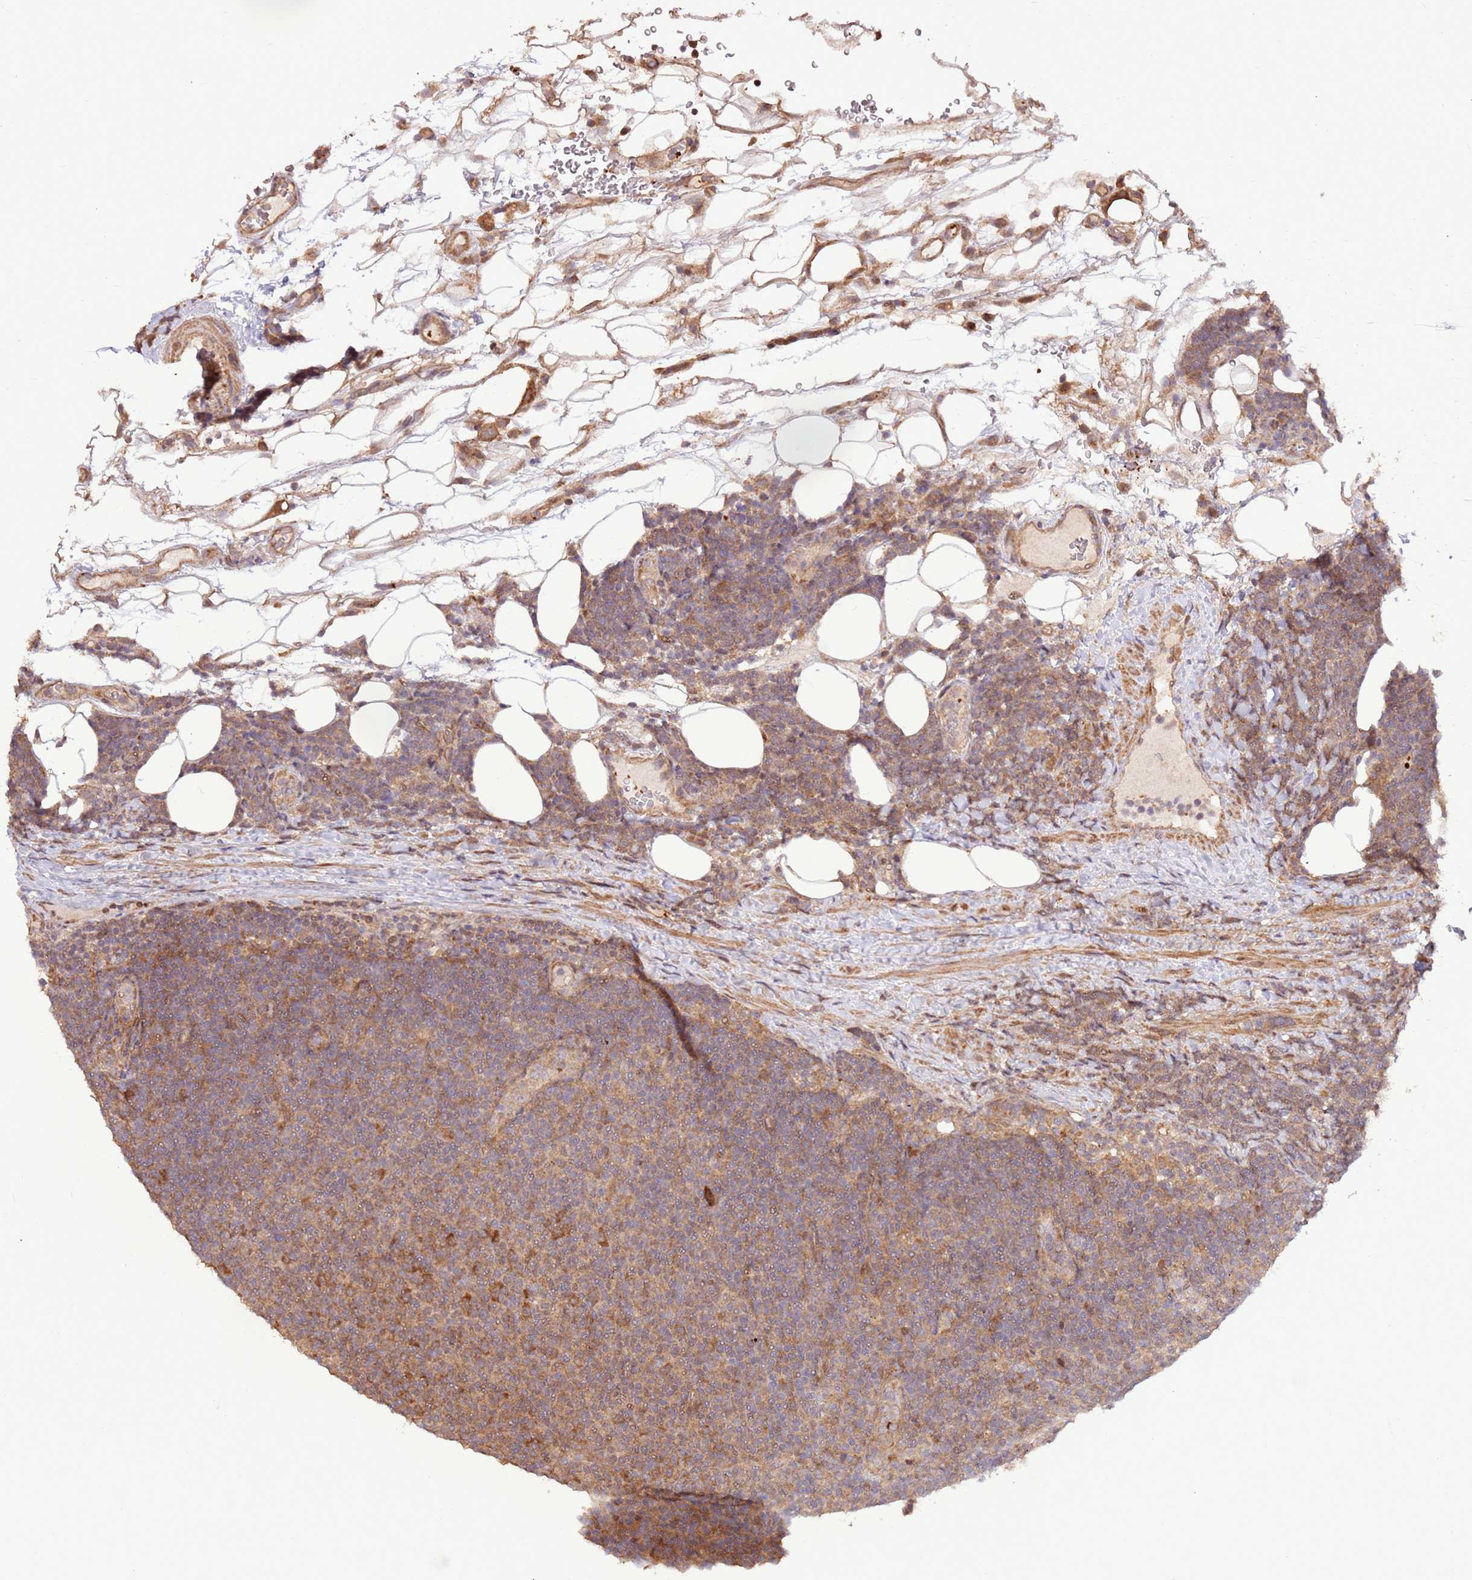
{"staining": {"intensity": "moderate", "quantity": ">75%", "location": "cytoplasmic/membranous"}, "tissue": "lymphoma", "cell_type": "Tumor cells", "image_type": "cancer", "snomed": [{"axis": "morphology", "description": "Malignant lymphoma, non-Hodgkin's type, Low grade"}, {"axis": "topography", "description": "Lymph node"}], "caption": "Moderate cytoplasmic/membranous protein expression is appreciated in approximately >75% of tumor cells in lymphoma.", "gene": "CCDC112", "patient": {"sex": "male", "age": 66}}